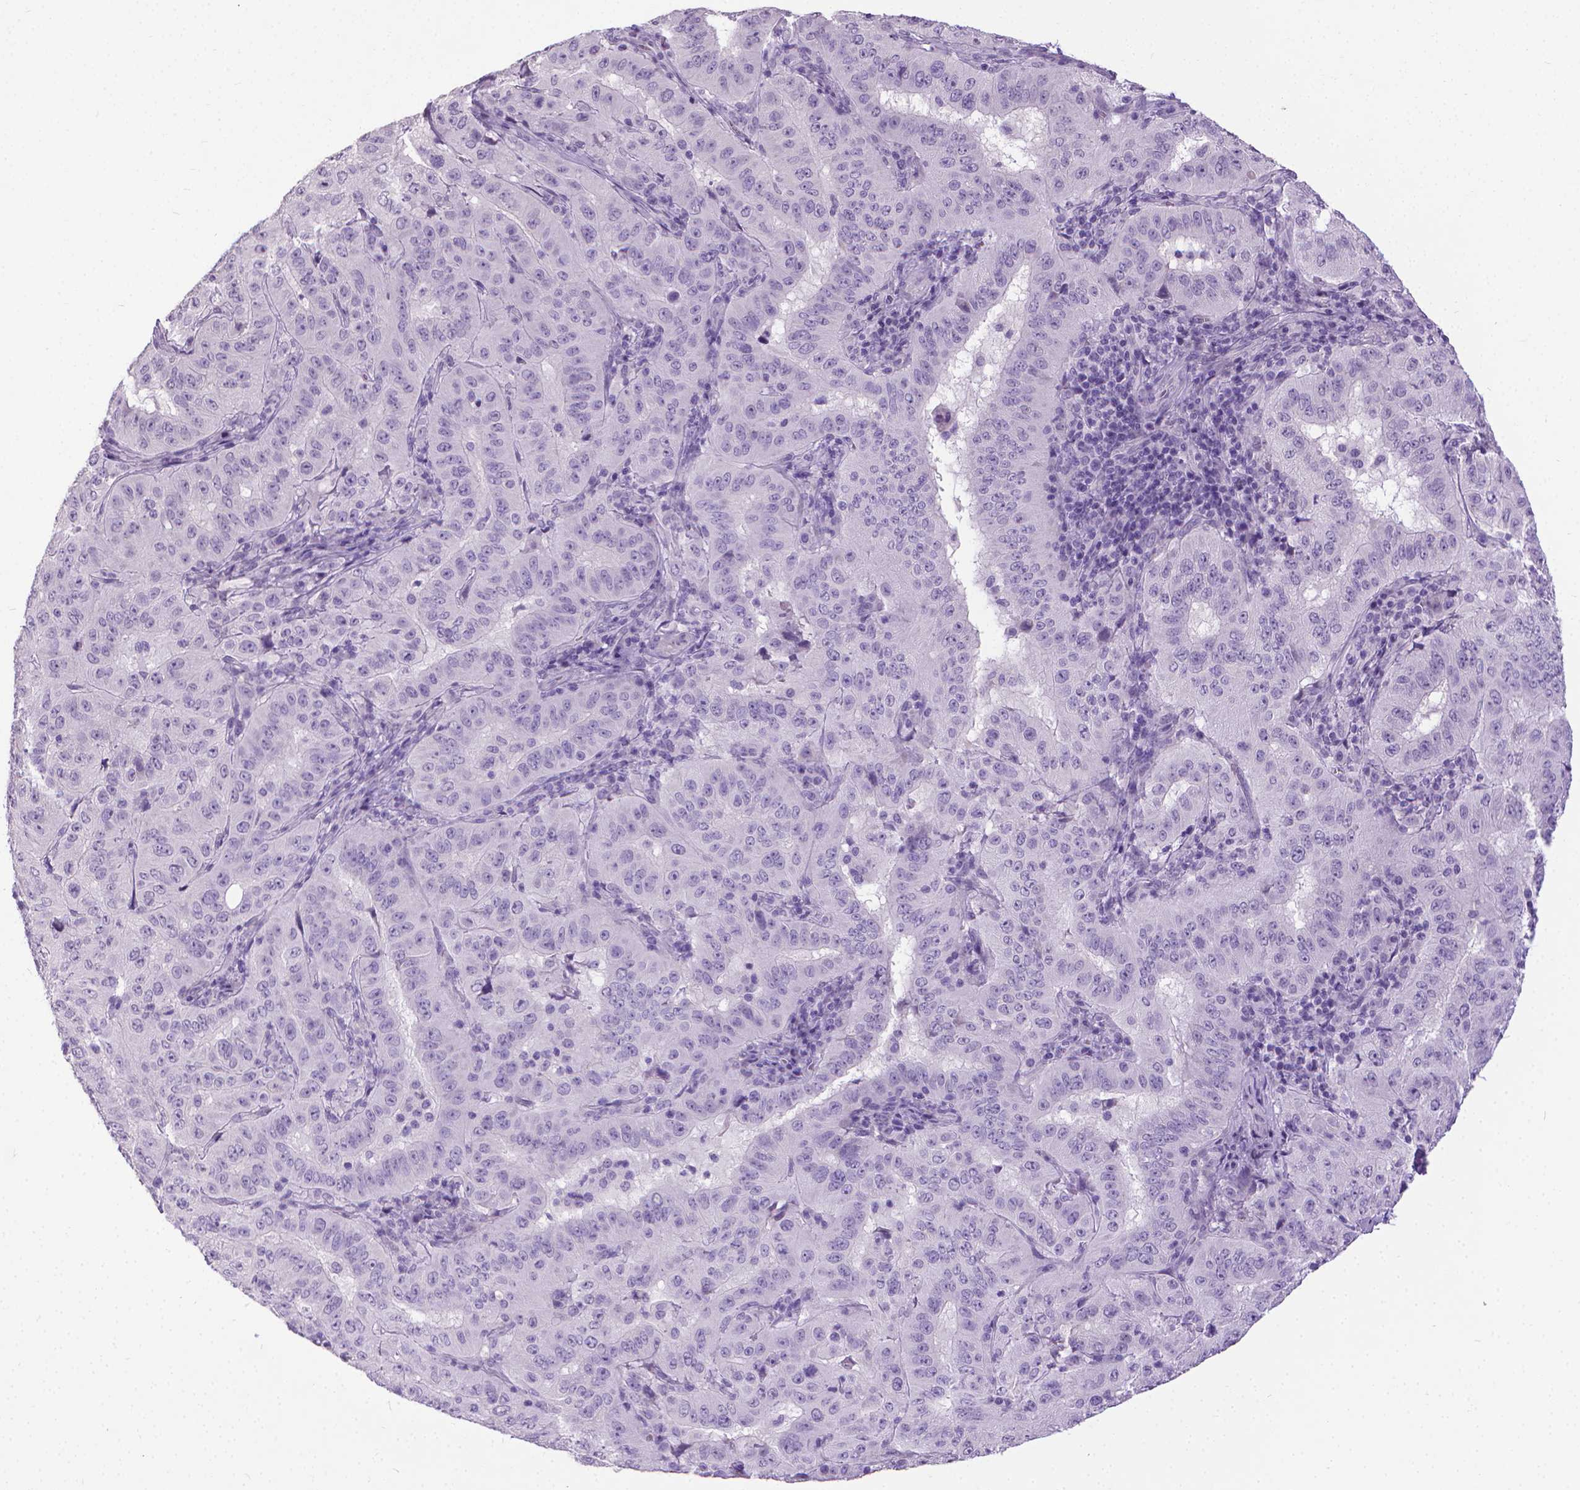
{"staining": {"intensity": "negative", "quantity": "none", "location": "none"}, "tissue": "pancreatic cancer", "cell_type": "Tumor cells", "image_type": "cancer", "snomed": [{"axis": "morphology", "description": "Adenocarcinoma, NOS"}, {"axis": "topography", "description": "Pancreas"}], "caption": "Micrograph shows no protein positivity in tumor cells of pancreatic cancer tissue.", "gene": "KRT5", "patient": {"sex": "male", "age": 63}}